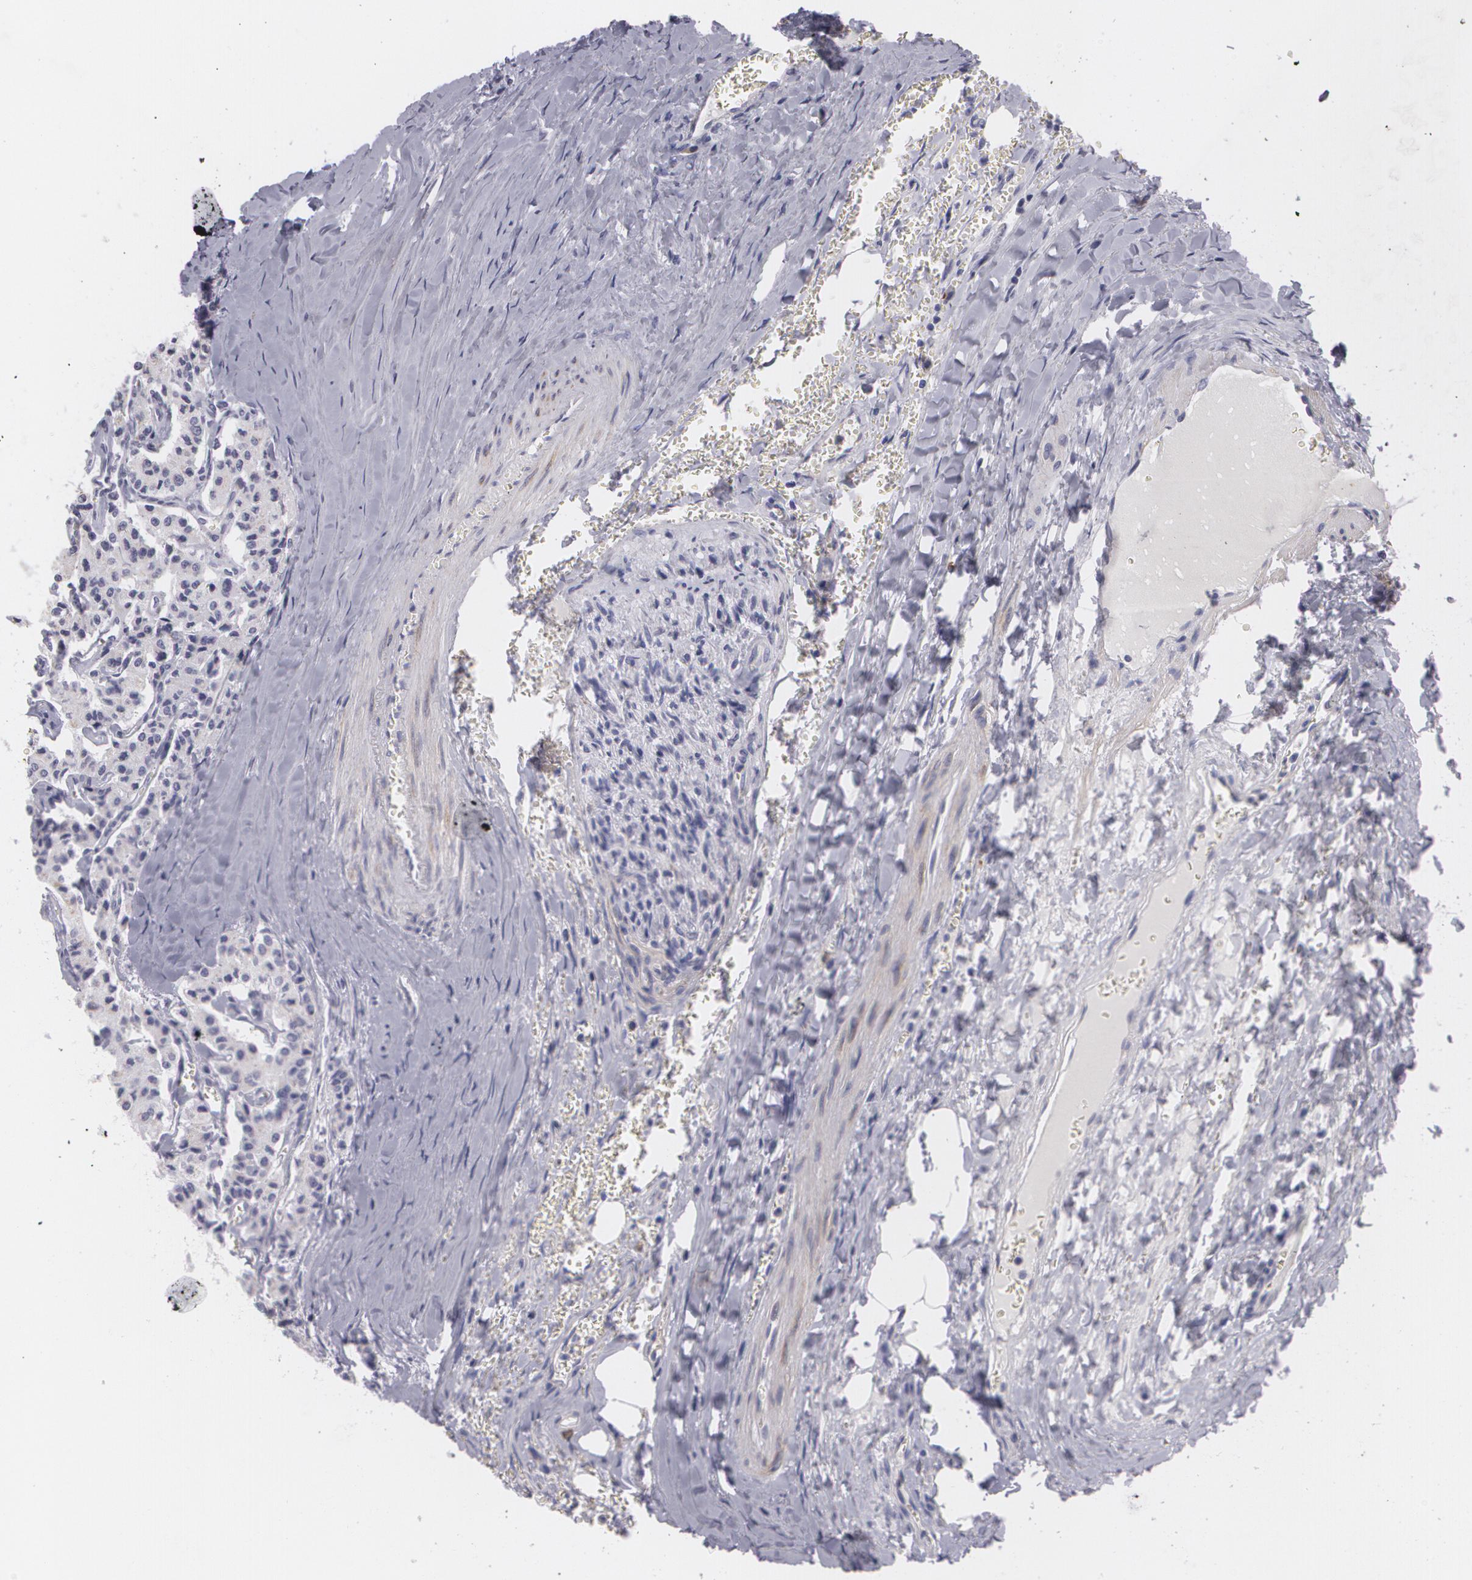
{"staining": {"intensity": "negative", "quantity": "none", "location": "none"}, "tissue": "carcinoid", "cell_type": "Tumor cells", "image_type": "cancer", "snomed": [{"axis": "morphology", "description": "Carcinoid, malignant, NOS"}, {"axis": "topography", "description": "Bronchus"}], "caption": "Immunohistochemical staining of carcinoid demonstrates no significant positivity in tumor cells. (DAB immunohistochemistry (IHC) visualized using brightfield microscopy, high magnification).", "gene": "MAP2", "patient": {"sex": "male", "age": 55}}